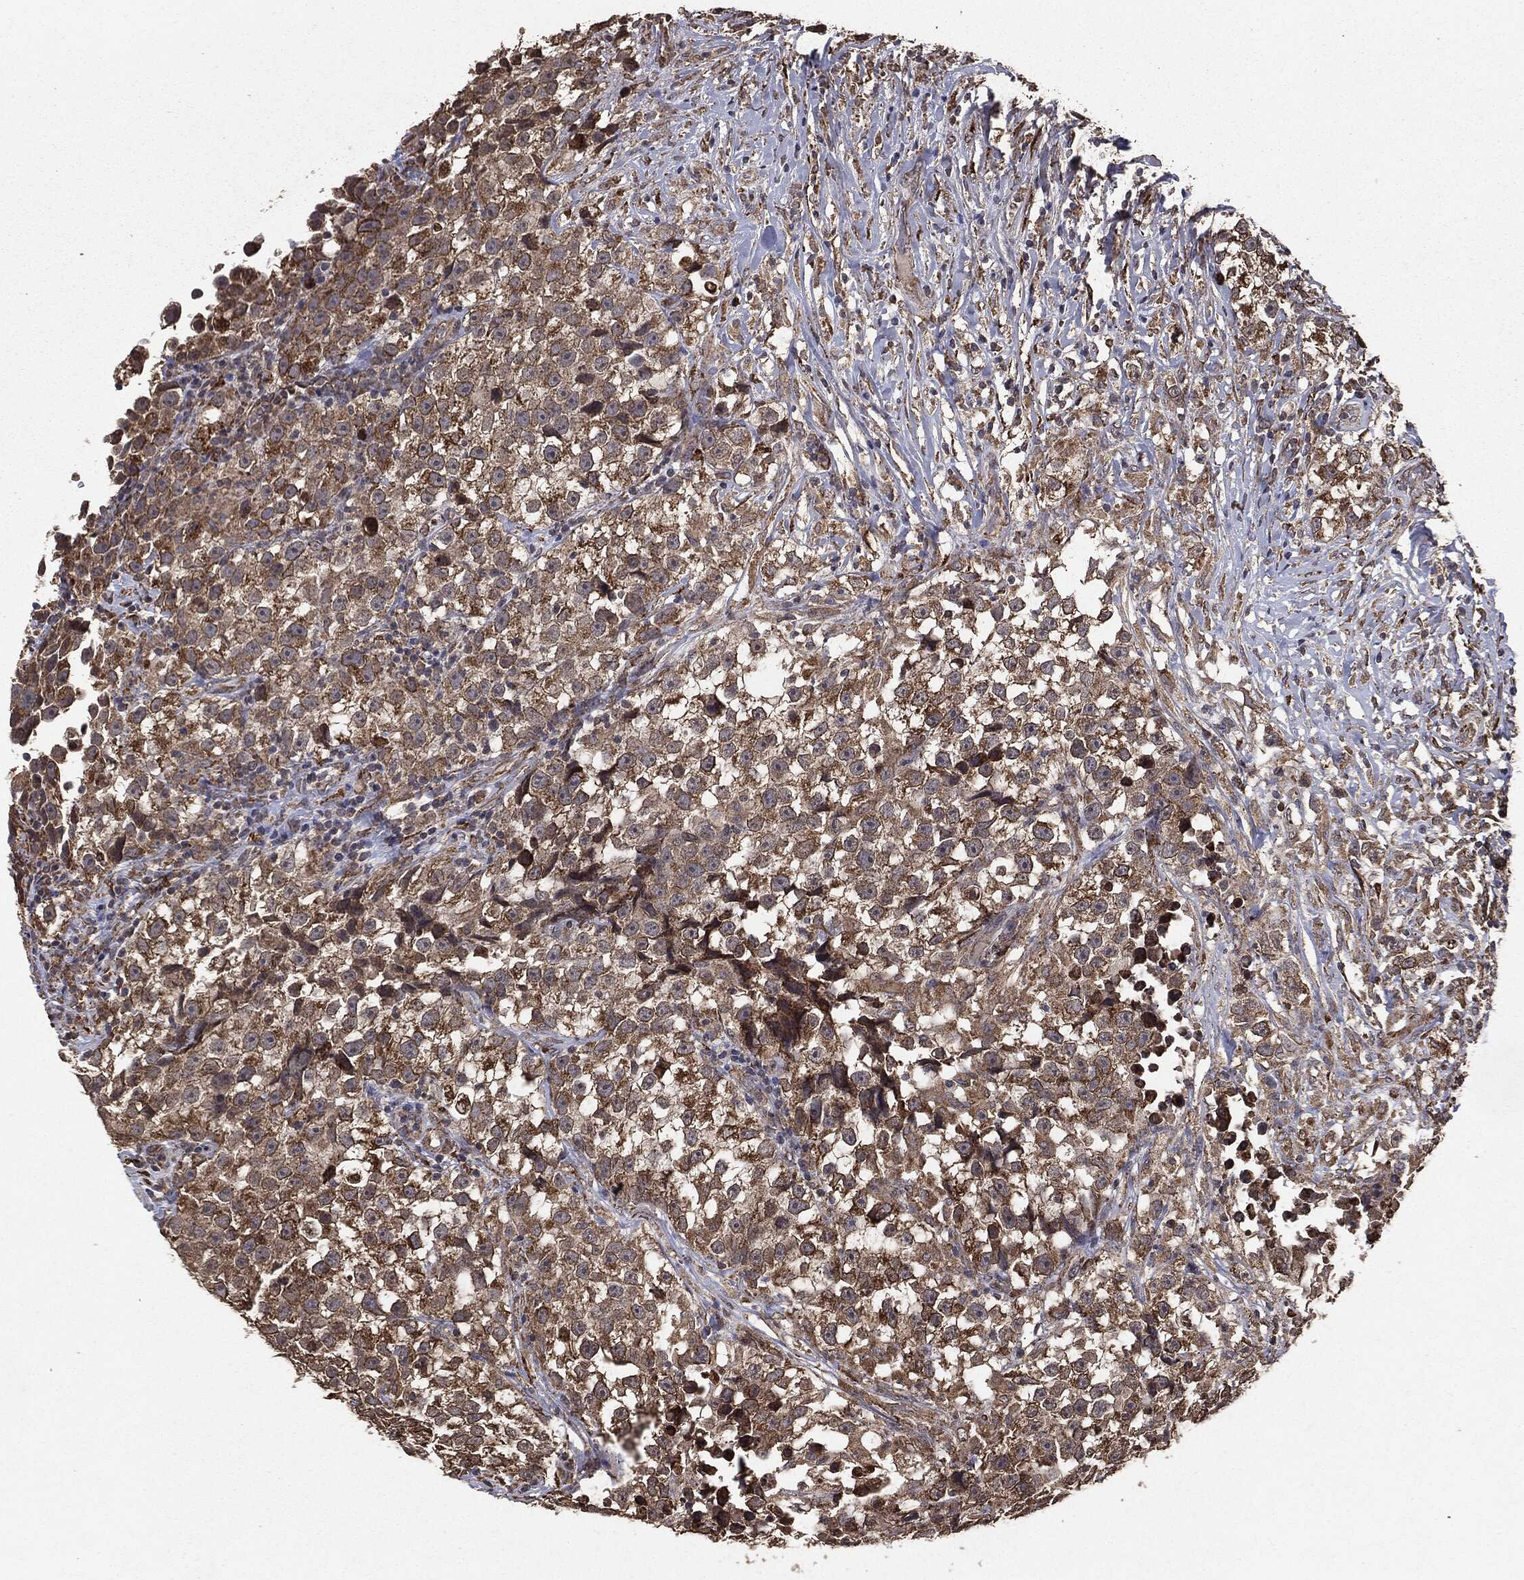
{"staining": {"intensity": "strong", "quantity": ">75%", "location": "cytoplasmic/membranous"}, "tissue": "testis cancer", "cell_type": "Tumor cells", "image_type": "cancer", "snomed": [{"axis": "morphology", "description": "Seminoma, NOS"}, {"axis": "topography", "description": "Testis"}], "caption": "Brown immunohistochemical staining in testis cancer (seminoma) shows strong cytoplasmic/membranous positivity in approximately >75% of tumor cells. (Stains: DAB in brown, nuclei in blue, Microscopy: brightfield microscopy at high magnification).", "gene": "MTOR", "patient": {"sex": "male", "age": 46}}